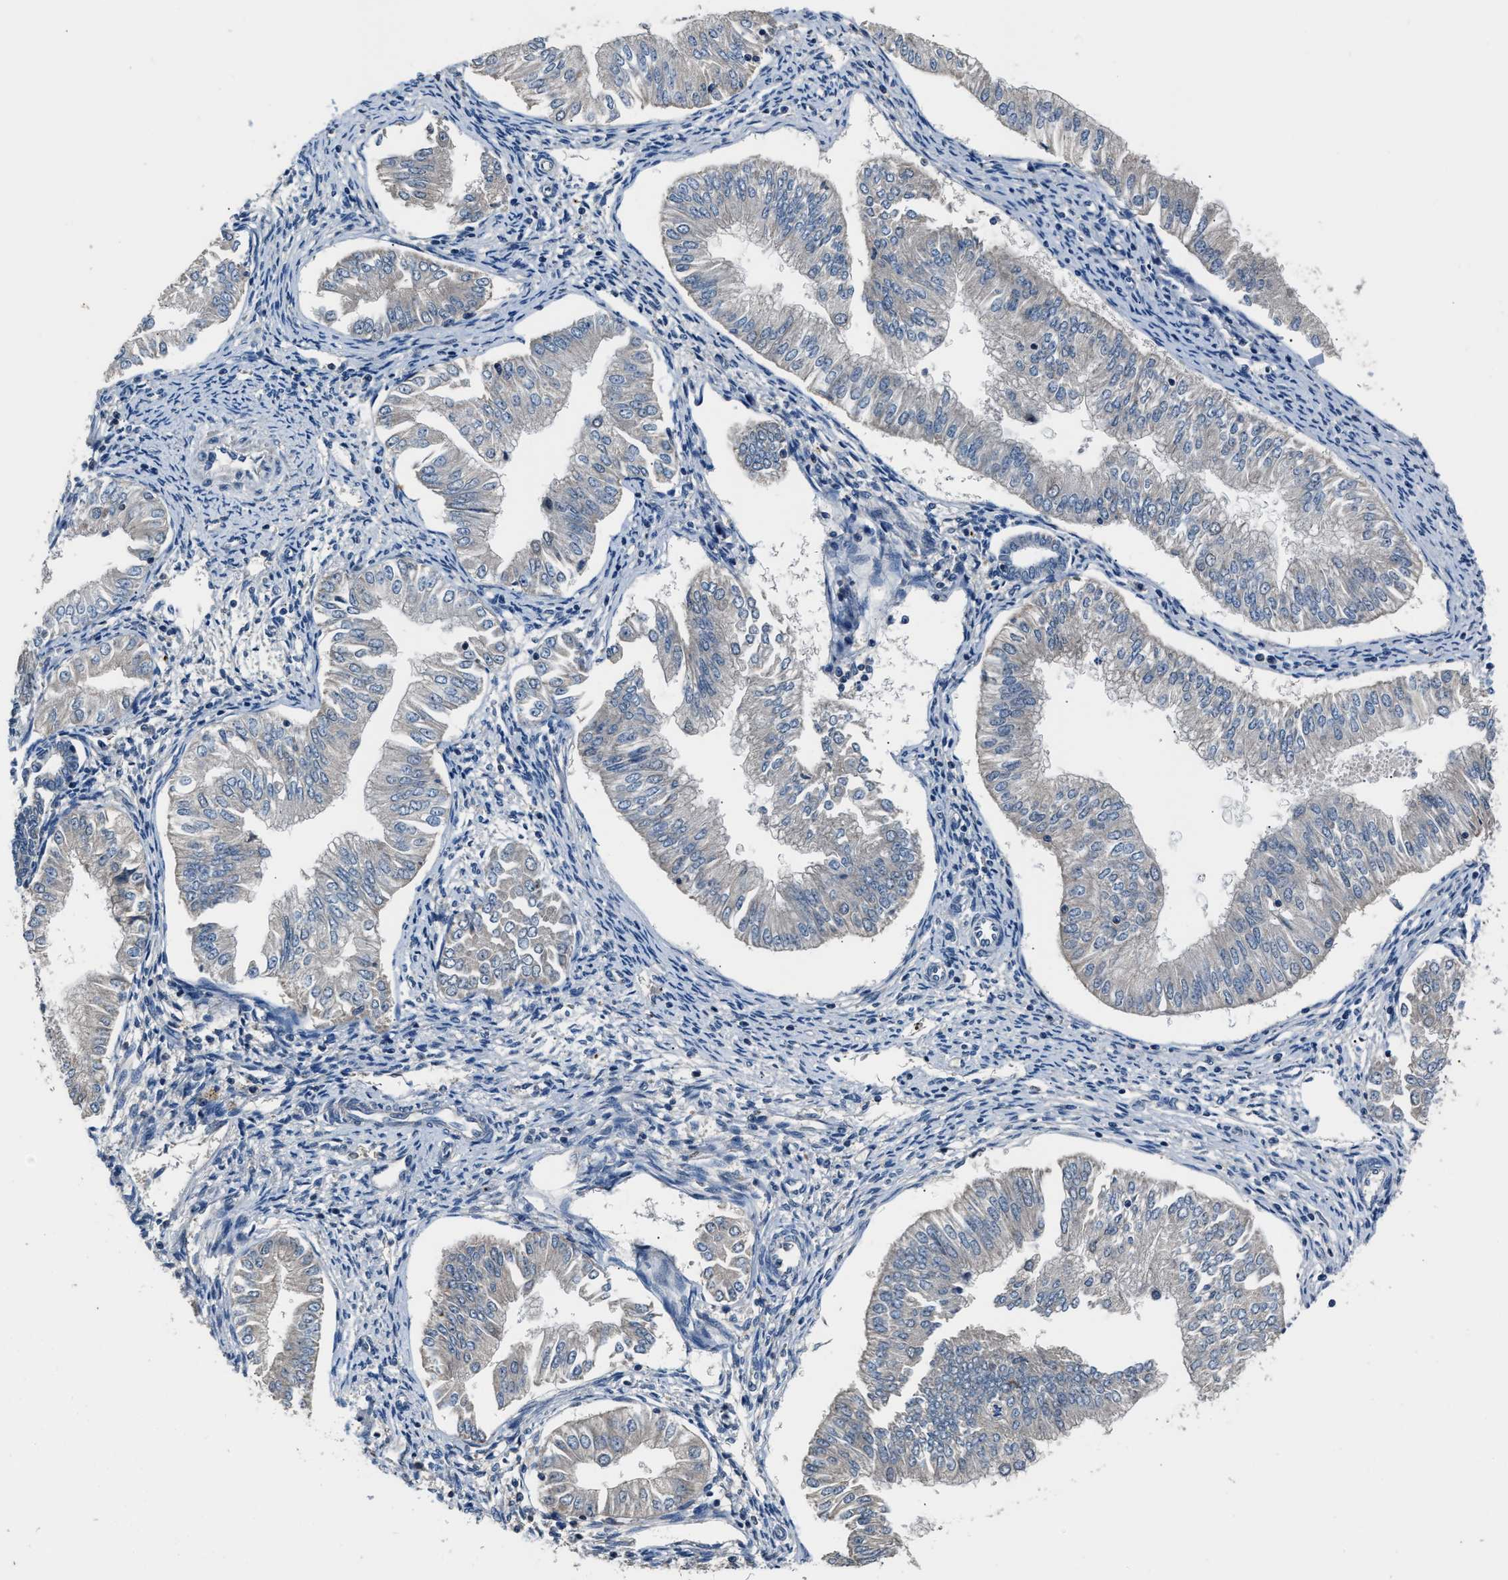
{"staining": {"intensity": "negative", "quantity": "none", "location": "none"}, "tissue": "endometrial cancer", "cell_type": "Tumor cells", "image_type": "cancer", "snomed": [{"axis": "morphology", "description": "Normal tissue, NOS"}, {"axis": "morphology", "description": "Adenocarcinoma, NOS"}, {"axis": "topography", "description": "Endometrium"}], "caption": "Human endometrial cancer stained for a protein using immunohistochemistry (IHC) reveals no positivity in tumor cells.", "gene": "TNRC18", "patient": {"sex": "female", "age": 53}}